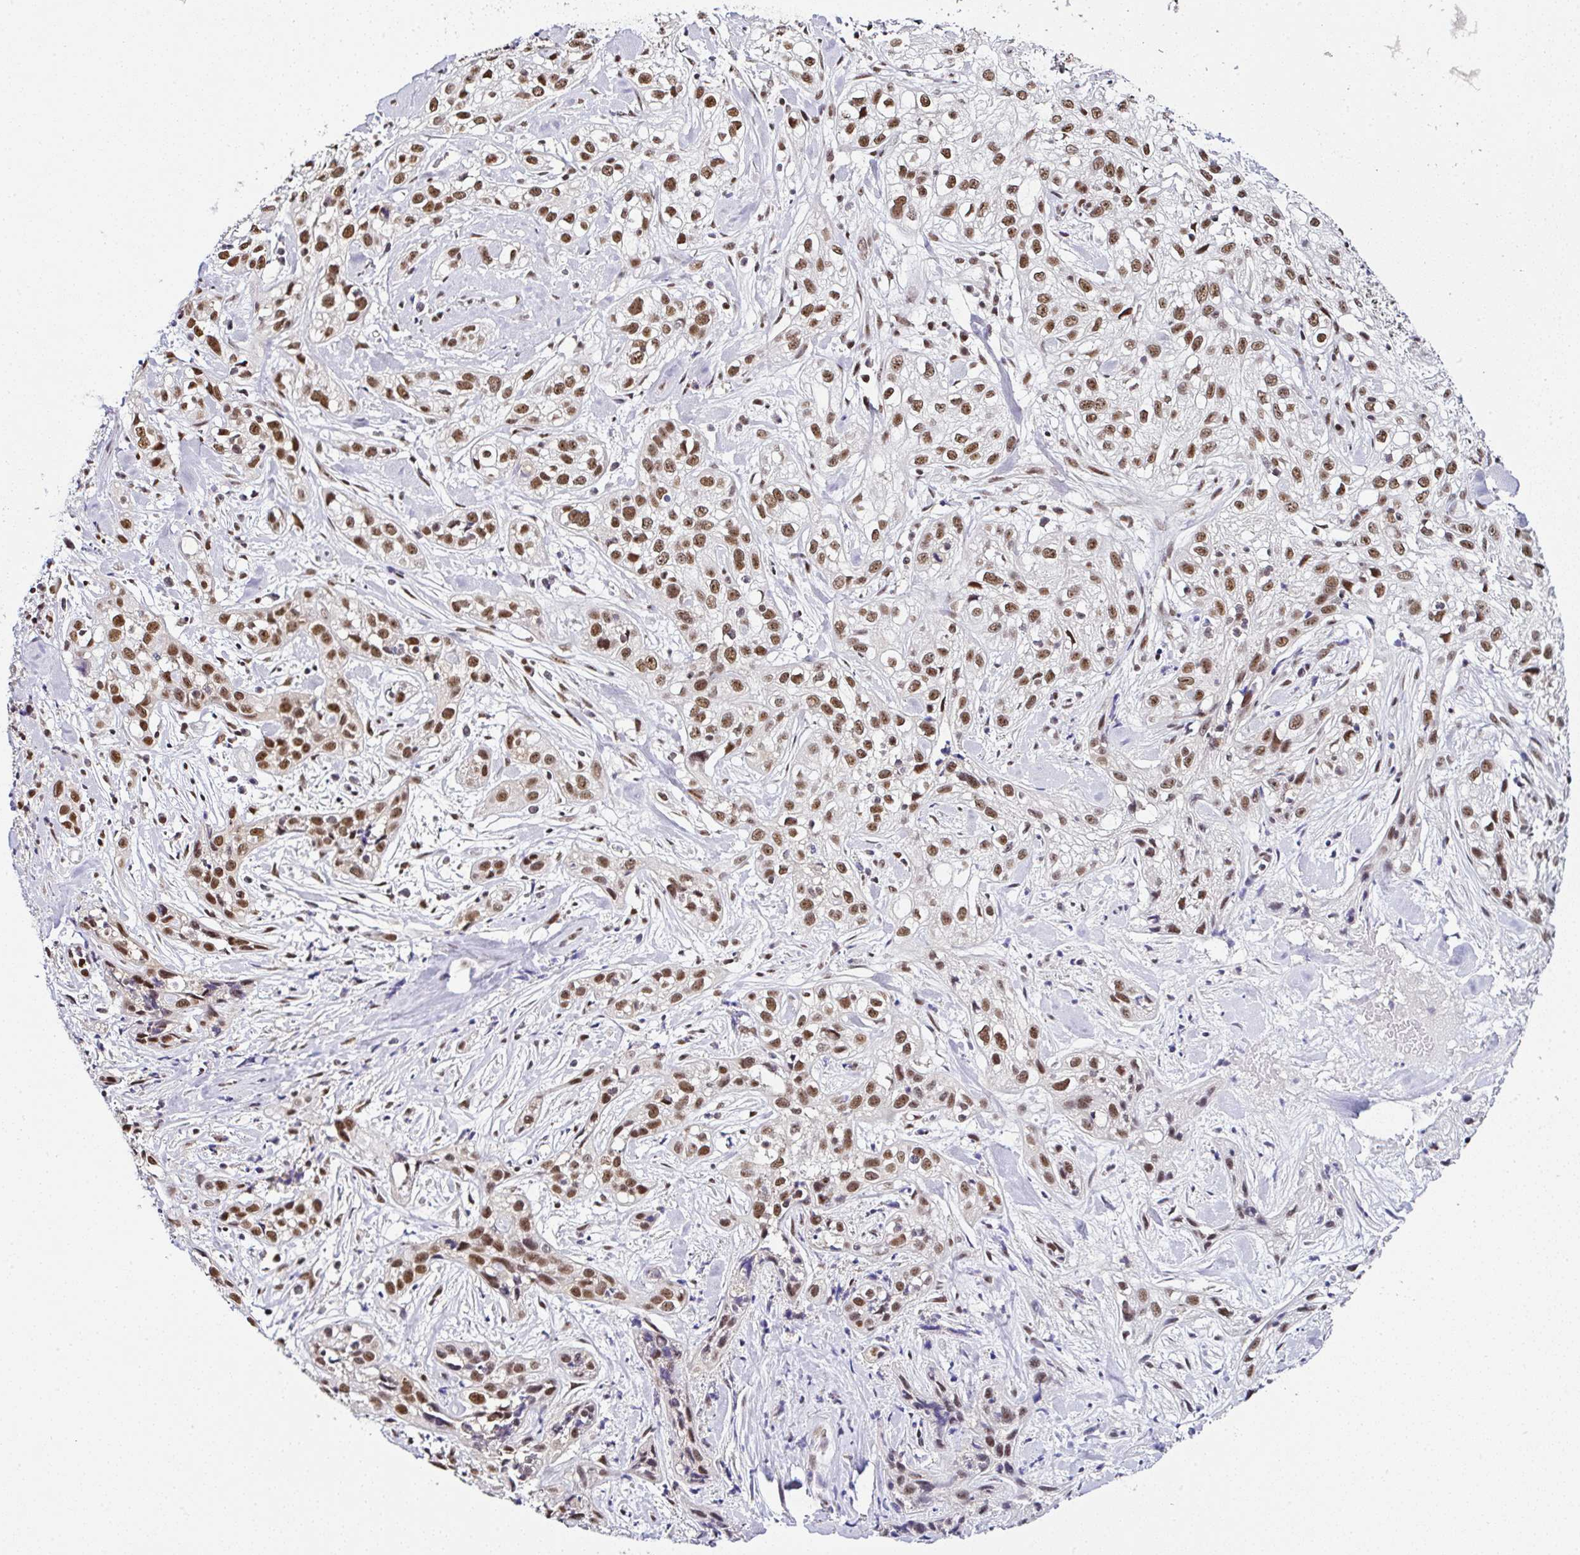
{"staining": {"intensity": "moderate", "quantity": ">75%", "location": "nuclear"}, "tissue": "skin cancer", "cell_type": "Tumor cells", "image_type": "cancer", "snomed": [{"axis": "morphology", "description": "Squamous cell carcinoma, NOS"}, {"axis": "topography", "description": "Skin"}], "caption": "High-magnification brightfield microscopy of skin squamous cell carcinoma stained with DAB (brown) and counterstained with hematoxylin (blue). tumor cells exhibit moderate nuclear staining is appreciated in approximately>75% of cells. Nuclei are stained in blue.", "gene": "PTPN2", "patient": {"sex": "male", "age": 82}}